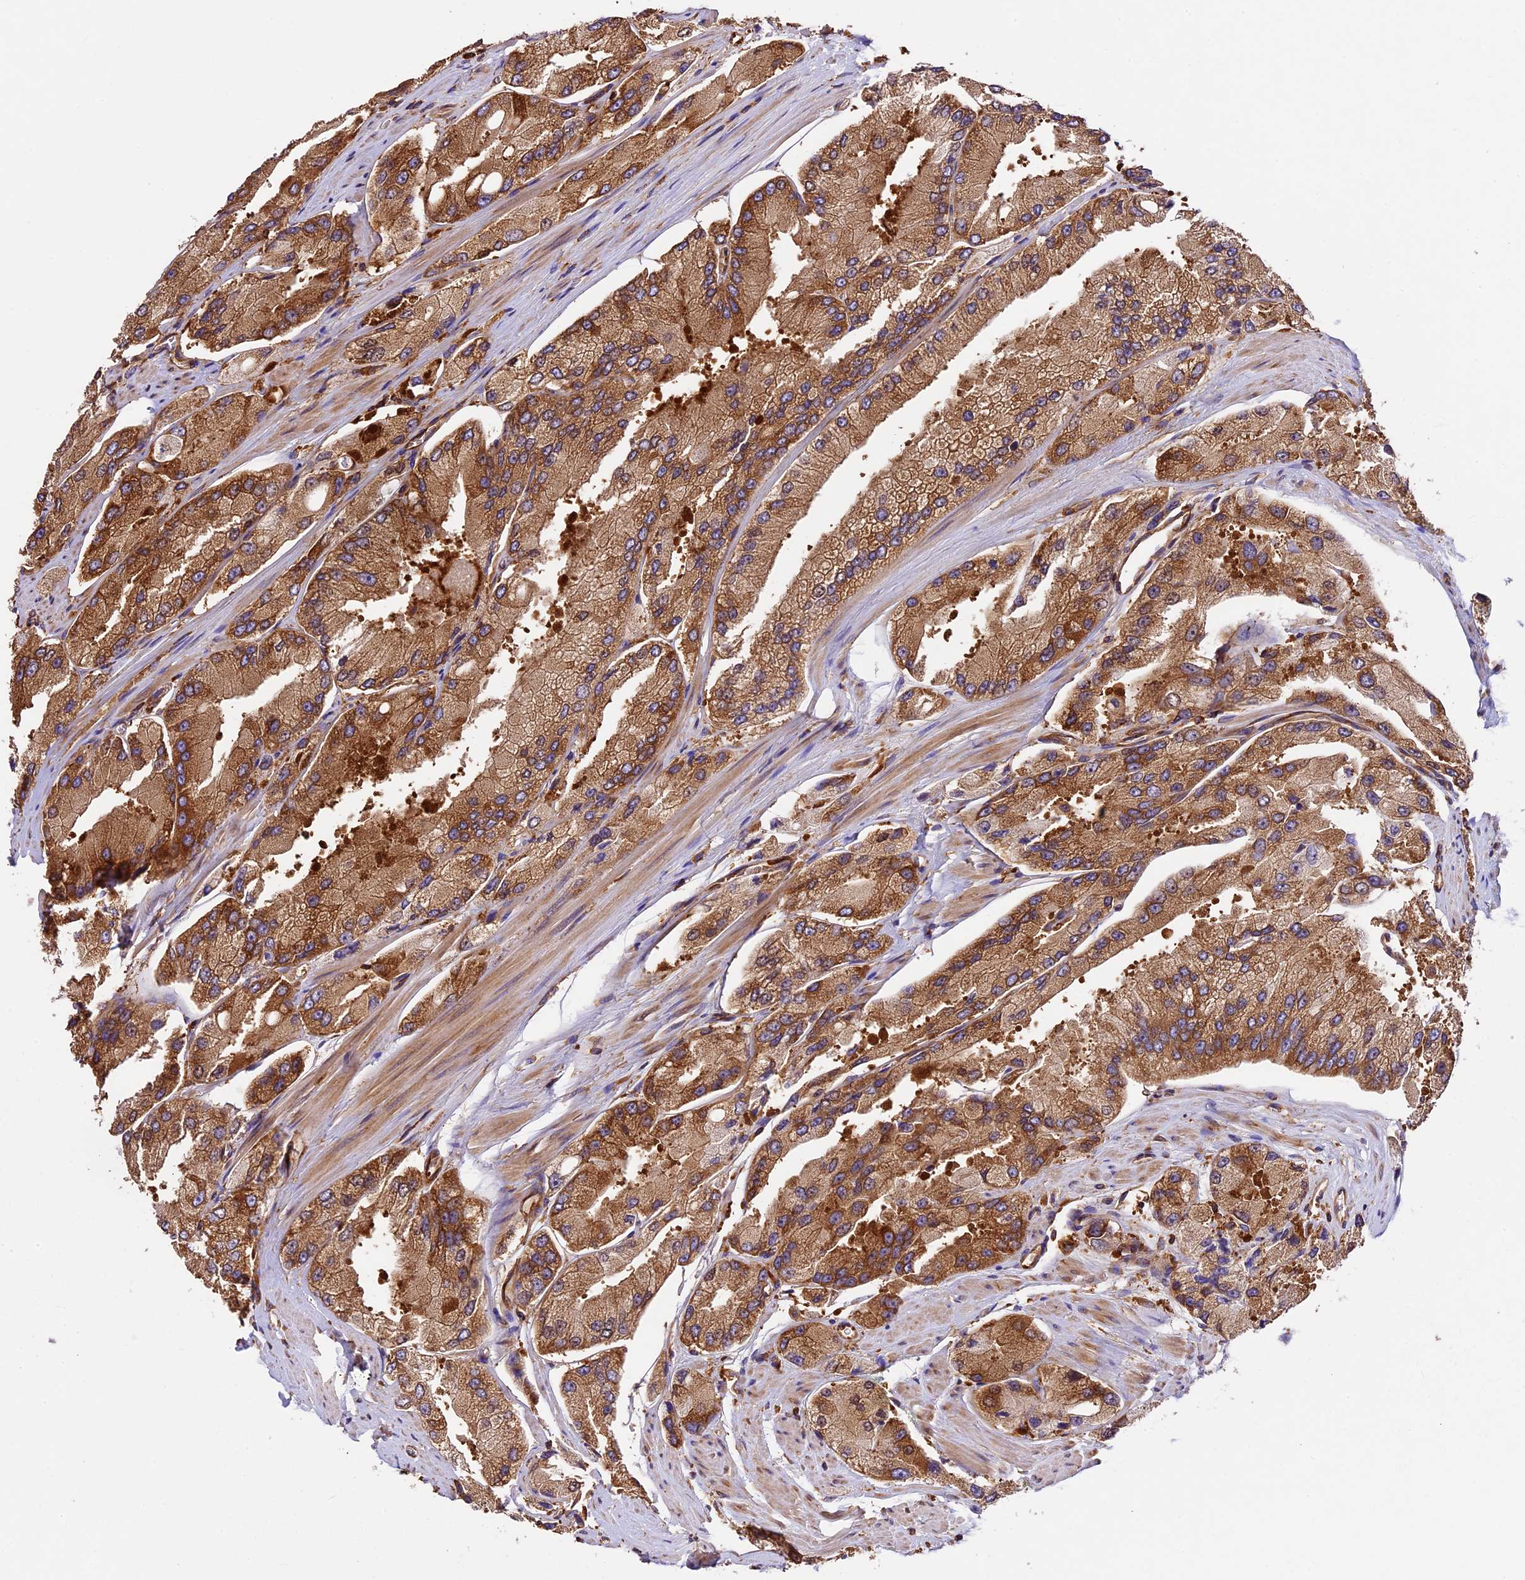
{"staining": {"intensity": "moderate", "quantity": ">75%", "location": "cytoplasmic/membranous"}, "tissue": "prostate cancer", "cell_type": "Tumor cells", "image_type": "cancer", "snomed": [{"axis": "morphology", "description": "Adenocarcinoma, High grade"}, {"axis": "topography", "description": "Prostate"}], "caption": "A high-resolution micrograph shows IHC staining of prostate cancer, which shows moderate cytoplasmic/membranous staining in about >75% of tumor cells. The staining was performed using DAB to visualize the protein expression in brown, while the nuclei were stained in blue with hematoxylin (Magnification: 20x).", "gene": "KARS1", "patient": {"sex": "male", "age": 58}}